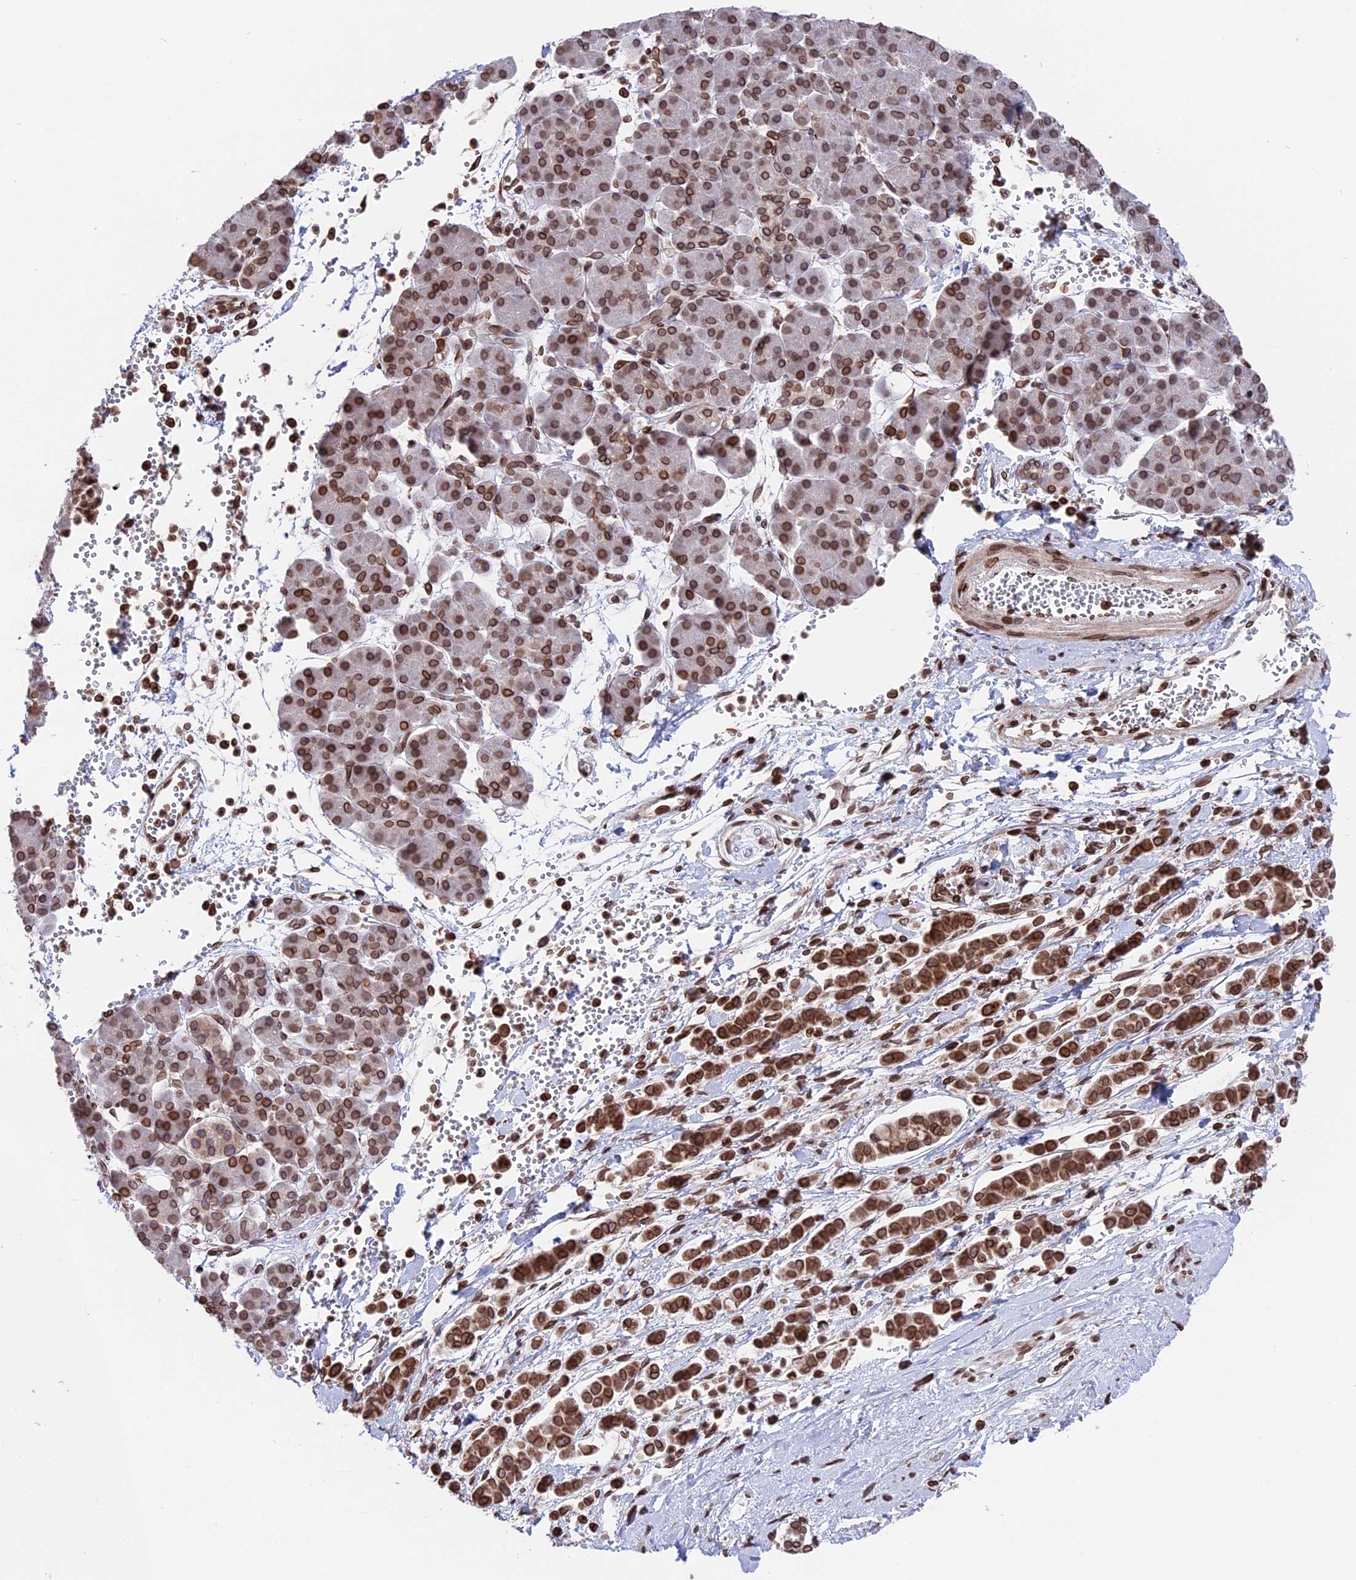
{"staining": {"intensity": "strong", "quantity": ">75%", "location": "cytoplasmic/membranous,nuclear"}, "tissue": "pancreatic cancer", "cell_type": "Tumor cells", "image_type": "cancer", "snomed": [{"axis": "morphology", "description": "Normal tissue, NOS"}, {"axis": "morphology", "description": "Adenocarcinoma, NOS"}, {"axis": "topography", "description": "Pancreas"}], "caption": "This photomicrograph reveals IHC staining of human adenocarcinoma (pancreatic), with high strong cytoplasmic/membranous and nuclear staining in approximately >75% of tumor cells.", "gene": "PTCHD4", "patient": {"sex": "female", "age": 64}}